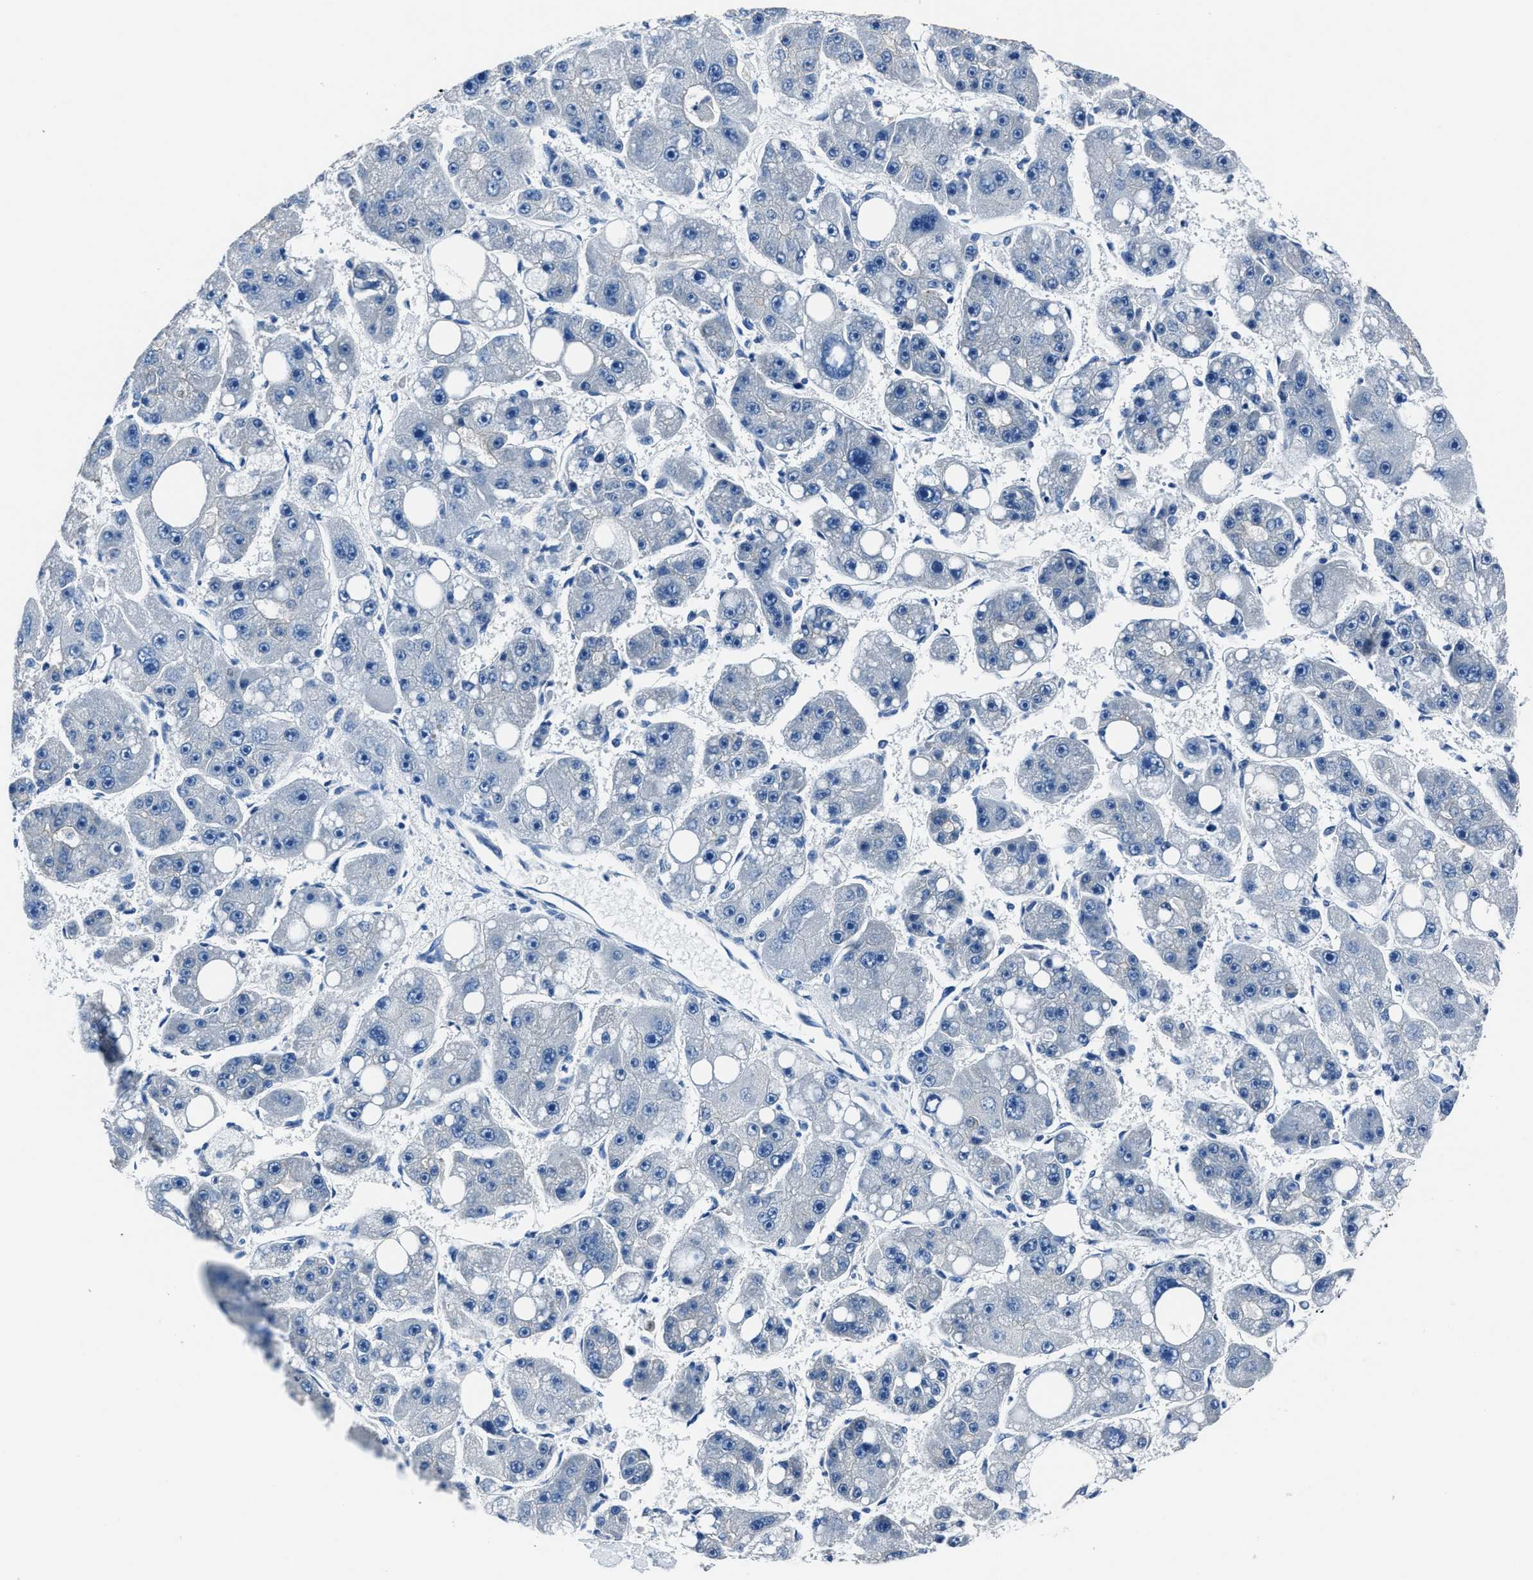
{"staining": {"intensity": "negative", "quantity": "none", "location": "none"}, "tissue": "liver cancer", "cell_type": "Tumor cells", "image_type": "cancer", "snomed": [{"axis": "morphology", "description": "Carcinoma, Hepatocellular, NOS"}, {"axis": "topography", "description": "Liver"}], "caption": "This is an immunohistochemistry micrograph of human liver cancer (hepatocellular carcinoma). There is no expression in tumor cells.", "gene": "LMO7", "patient": {"sex": "female", "age": 61}}